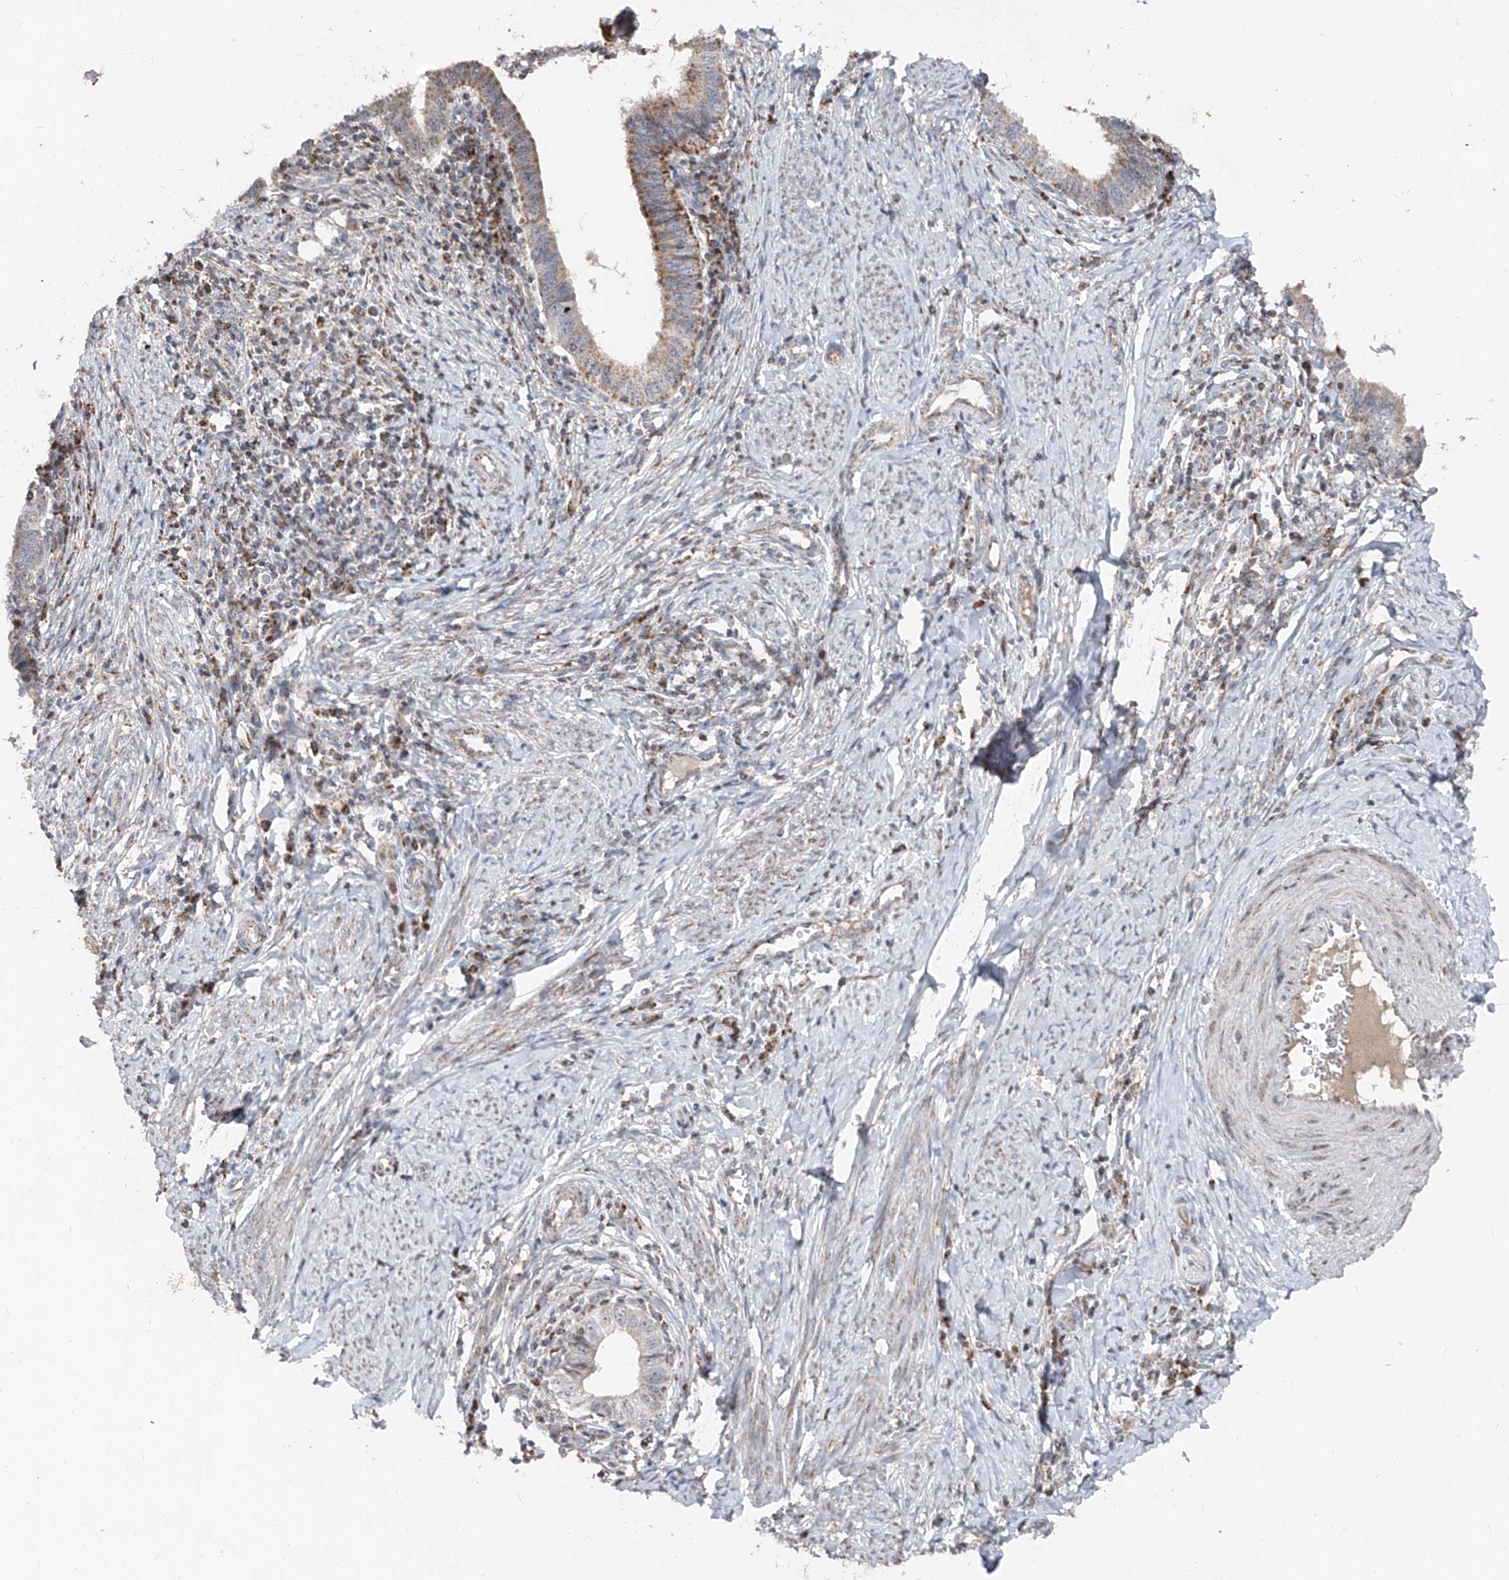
{"staining": {"intensity": "moderate", "quantity": "<25%", "location": "cytoplasmic/membranous"}, "tissue": "cervical cancer", "cell_type": "Tumor cells", "image_type": "cancer", "snomed": [{"axis": "morphology", "description": "Adenocarcinoma, NOS"}, {"axis": "topography", "description": "Cervix"}], "caption": "Human cervical adenocarcinoma stained with a brown dye shows moderate cytoplasmic/membranous positive positivity in approximately <25% of tumor cells.", "gene": "NDUFB3", "patient": {"sex": "female", "age": 36}}